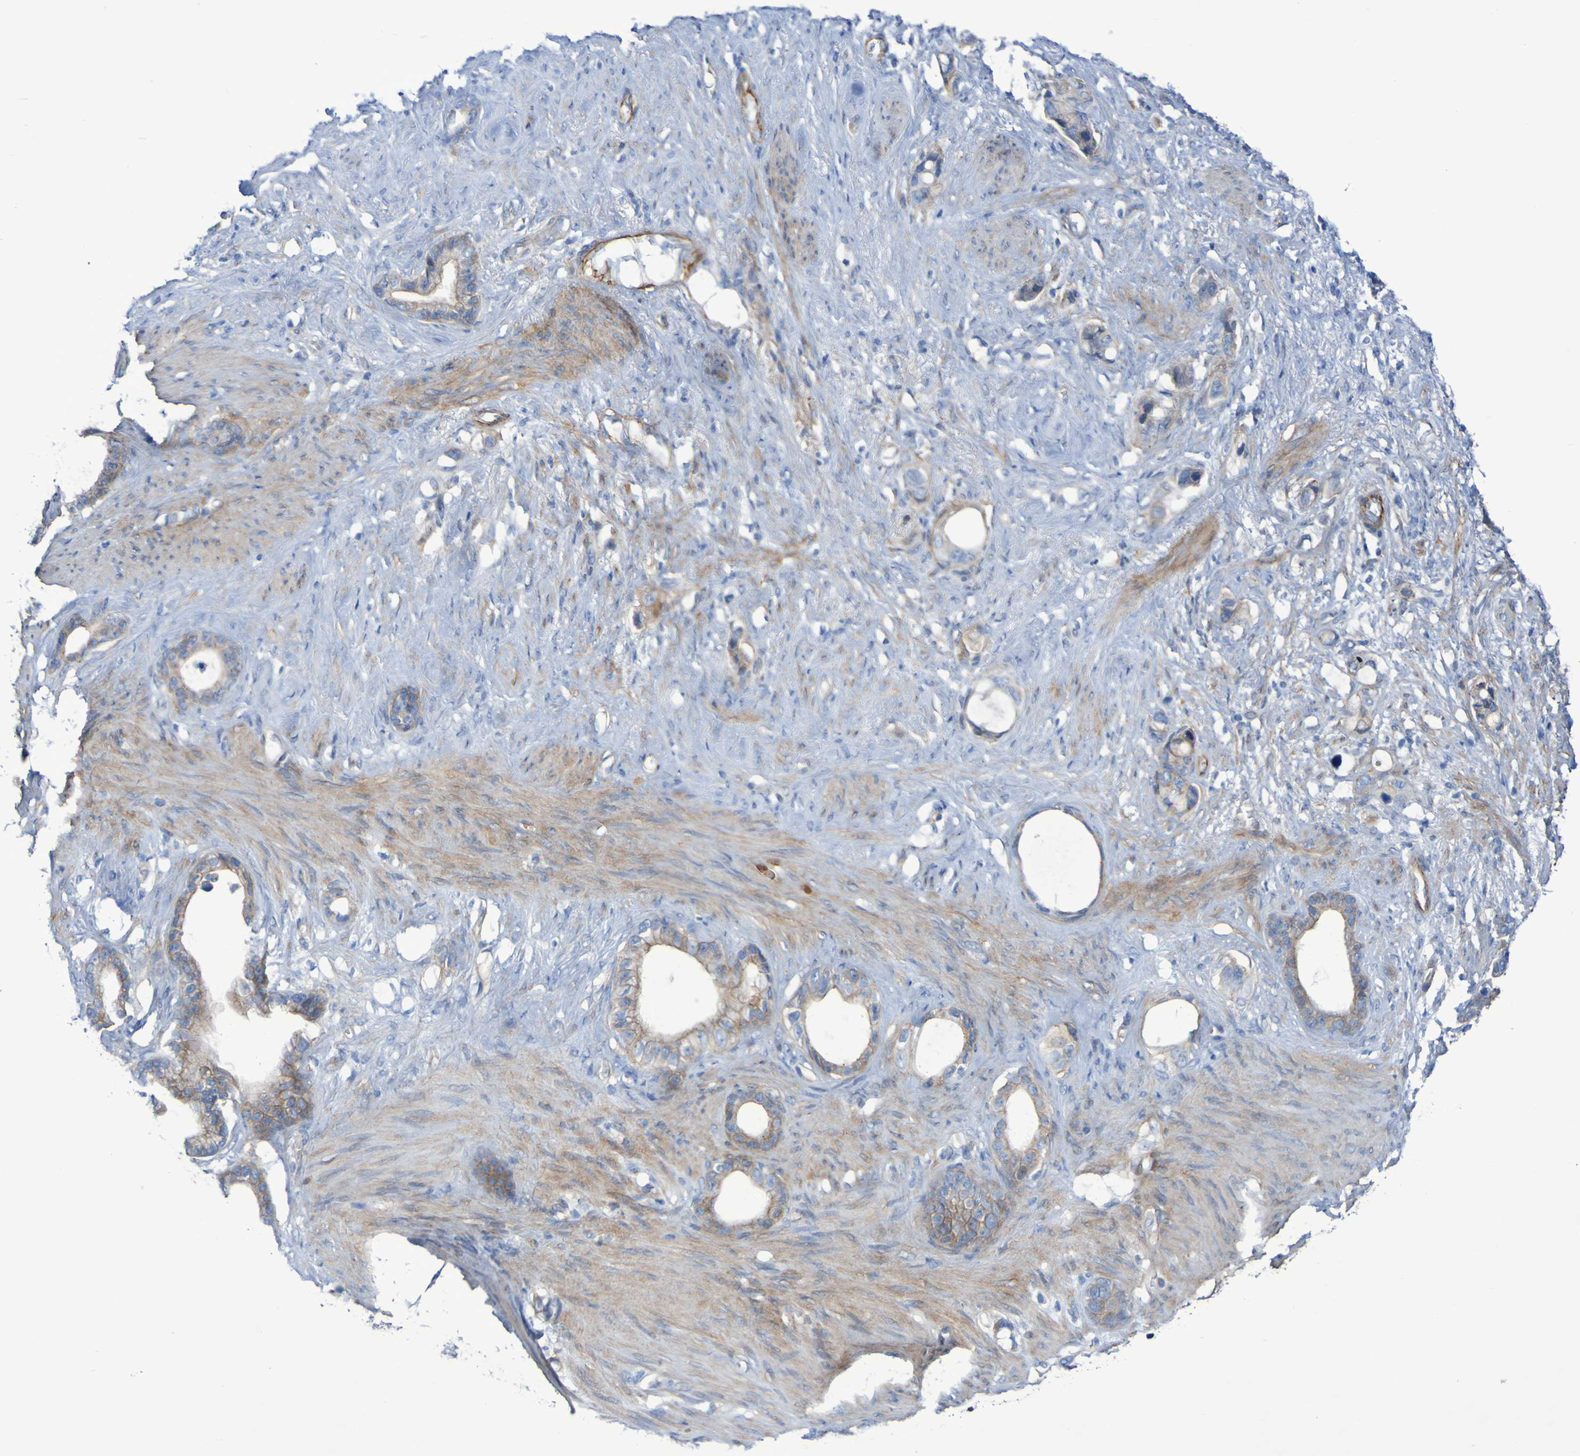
{"staining": {"intensity": "moderate", "quantity": "25%-75%", "location": "cytoplasmic/membranous"}, "tissue": "stomach cancer", "cell_type": "Tumor cells", "image_type": "cancer", "snomed": [{"axis": "morphology", "description": "Adenocarcinoma, NOS"}, {"axis": "topography", "description": "Stomach"}], "caption": "This micrograph reveals adenocarcinoma (stomach) stained with immunohistochemistry (IHC) to label a protein in brown. The cytoplasmic/membranous of tumor cells show moderate positivity for the protein. Nuclei are counter-stained blue.", "gene": "LPP", "patient": {"sex": "female", "age": 75}}